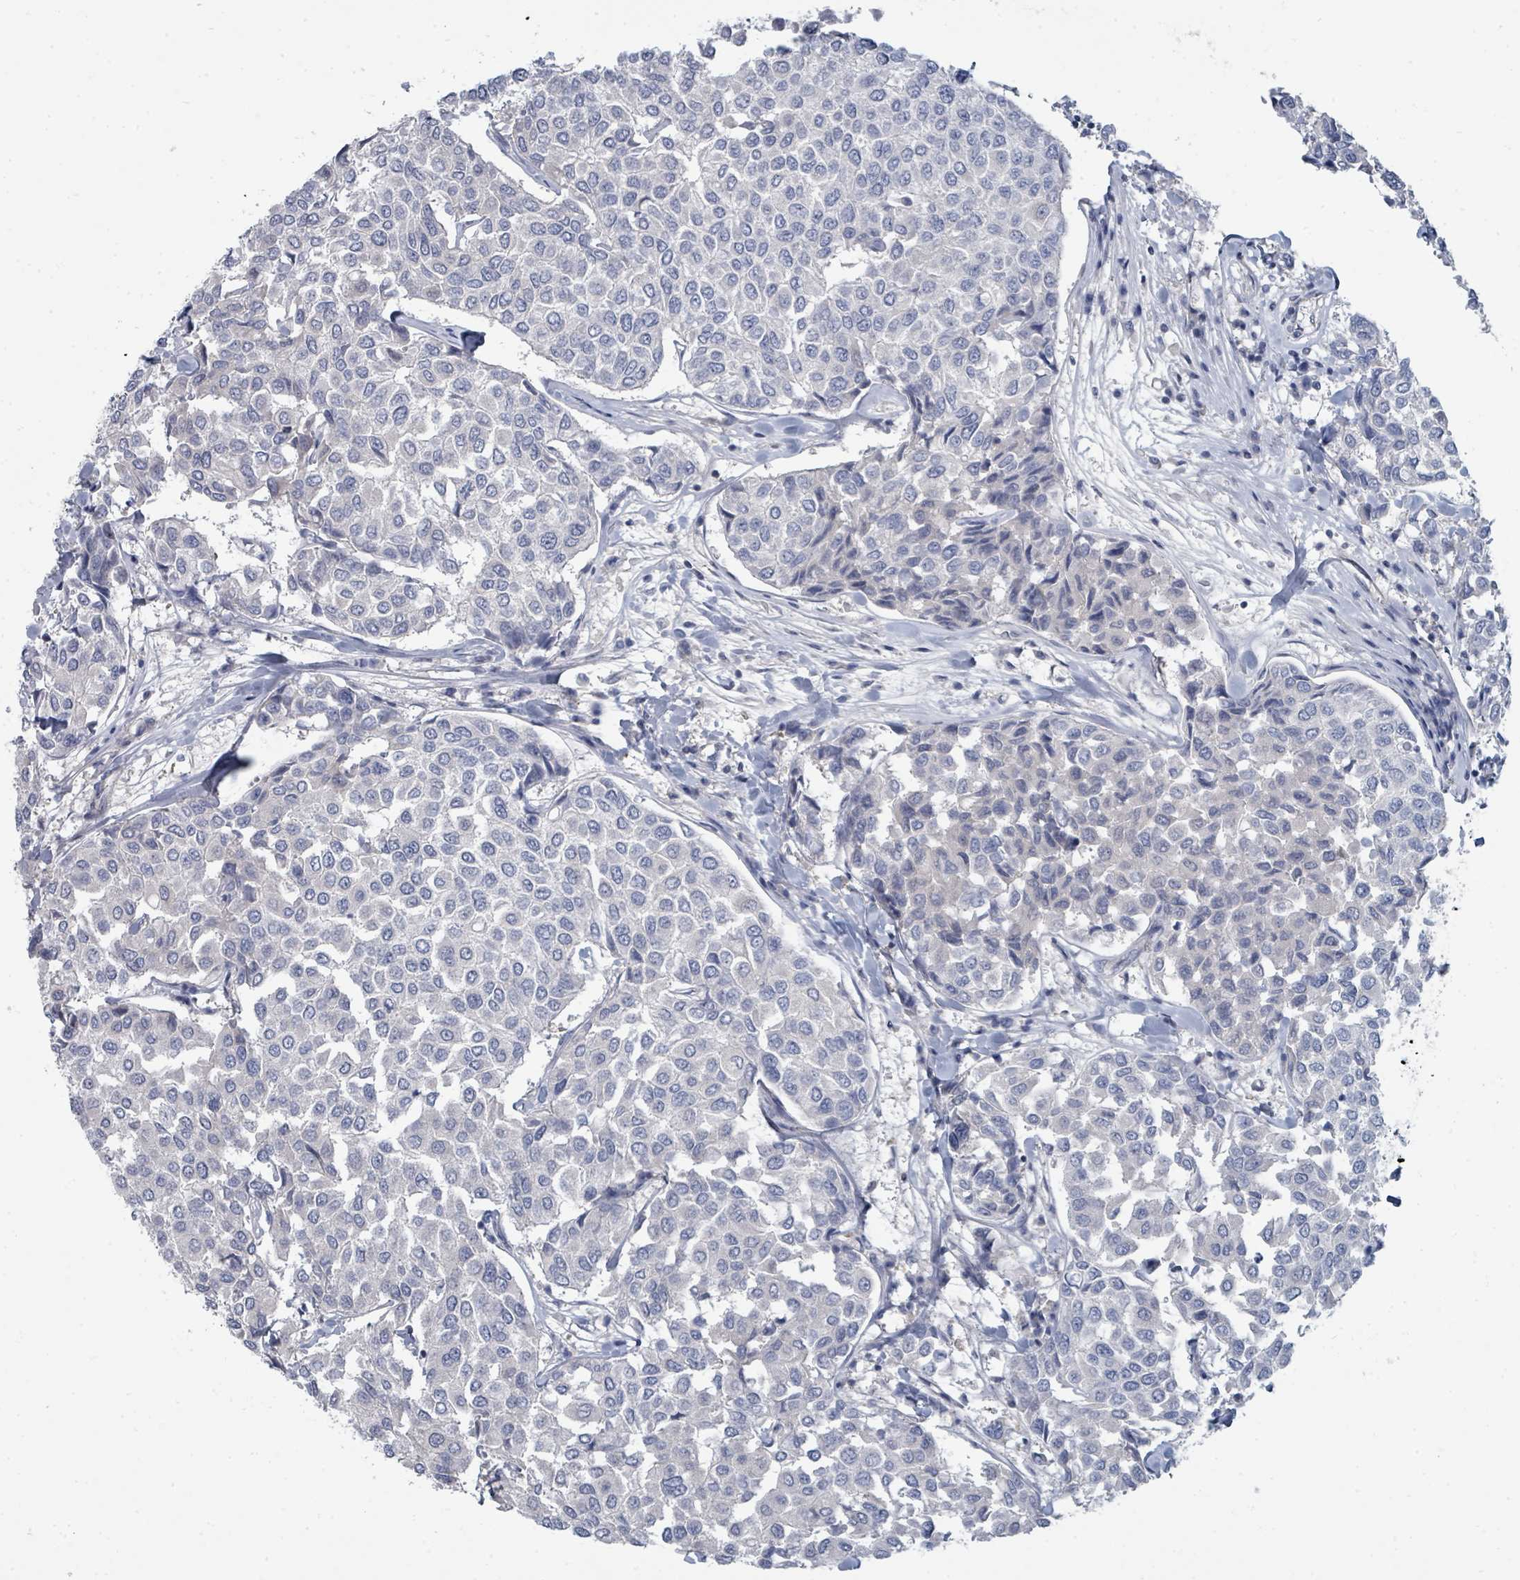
{"staining": {"intensity": "negative", "quantity": "none", "location": "none"}, "tissue": "breast cancer", "cell_type": "Tumor cells", "image_type": "cancer", "snomed": [{"axis": "morphology", "description": "Duct carcinoma"}, {"axis": "topography", "description": "Breast"}], "caption": "Immunohistochemistry (IHC) image of neoplastic tissue: human breast cancer (intraductal carcinoma) stained with DAB (3,3'-diaminobenzidine) shows no significant protein staining in tumor cells.", "gene": "SLC25A45", "patient": {"sex": "female", "age": 55}}